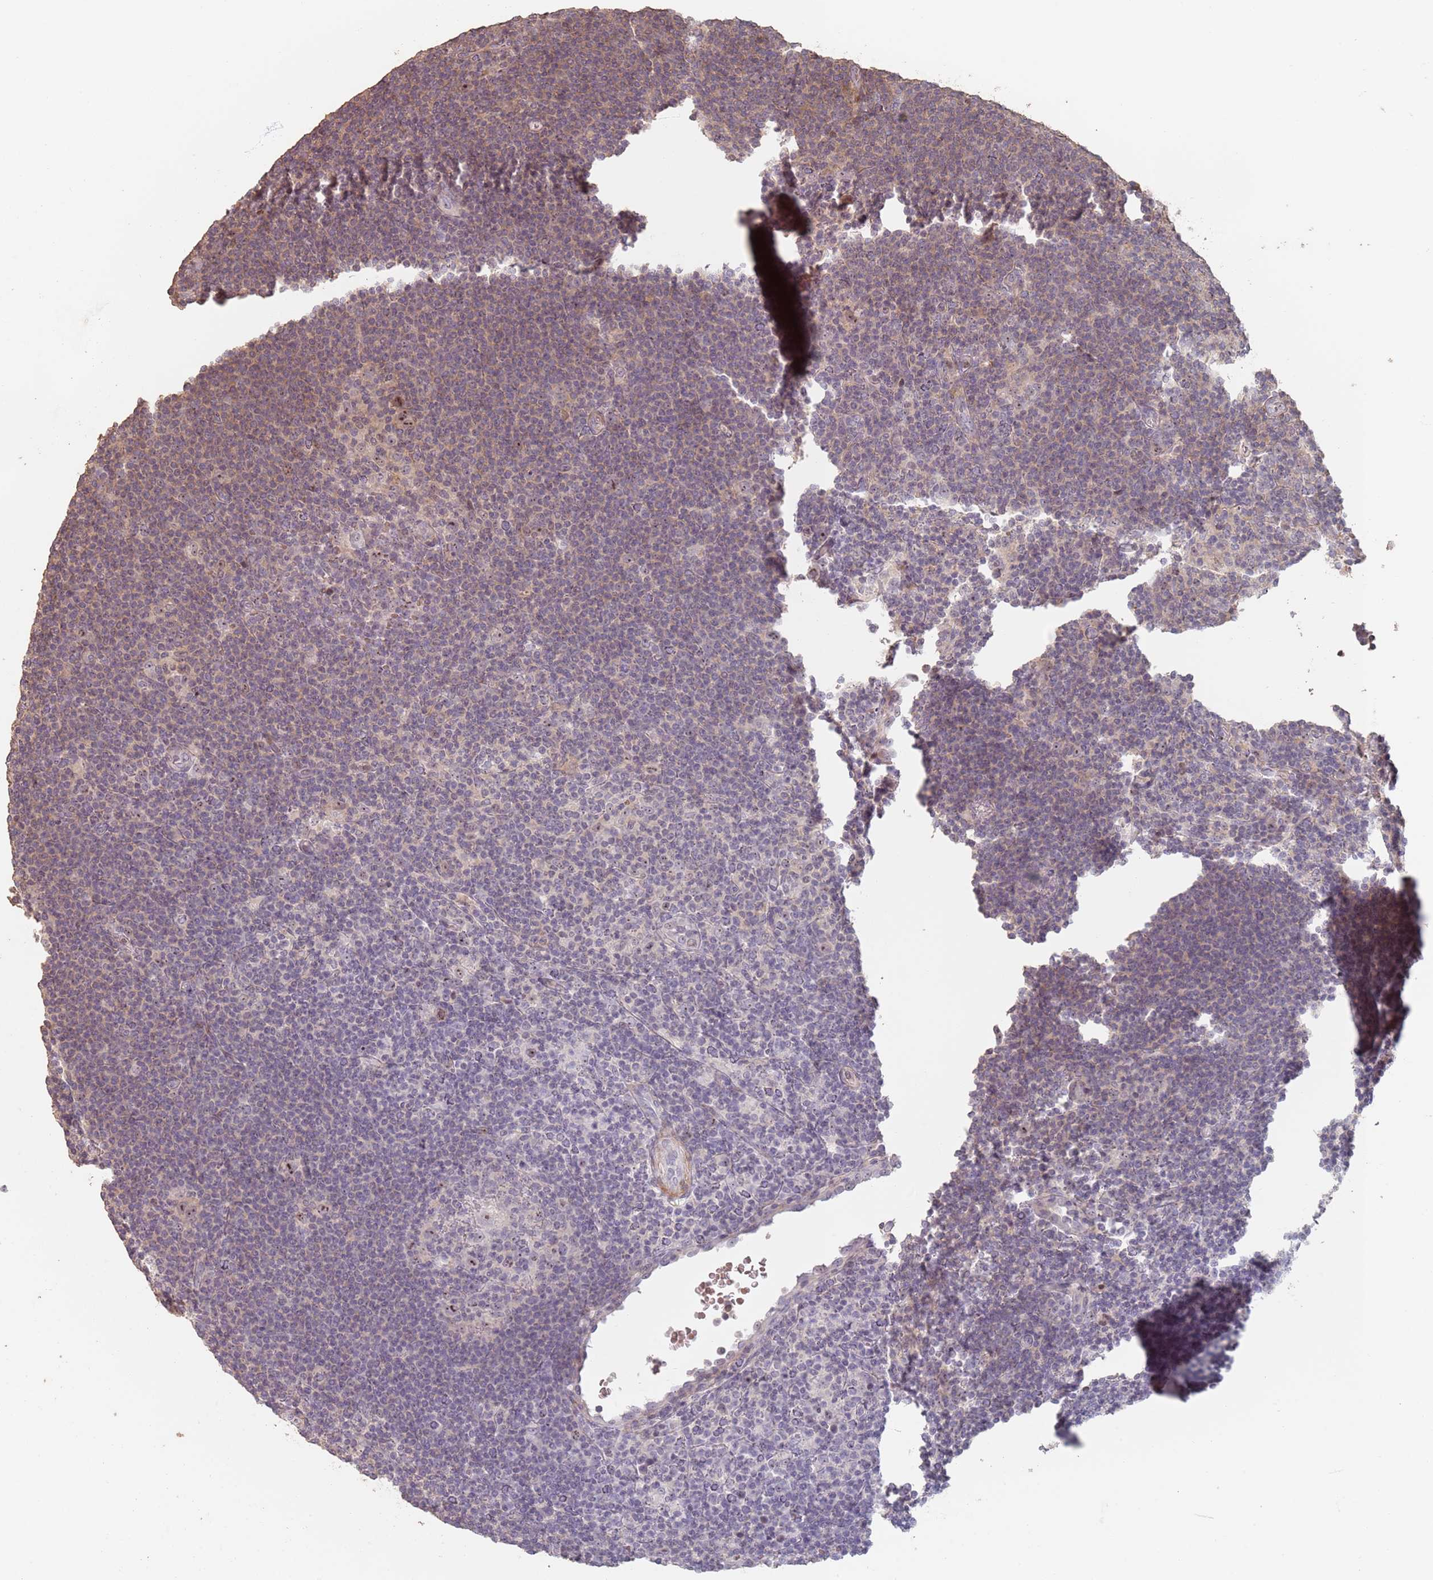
{"staining": {"intensity": "moderate", "quantity": ">75%", "location": "nuclear"}, "tissue": "lymphoma", "cell_type": "Tumor cells", "image_type": "cancer", "snomed": [{"axis": "morphology", "description": "Hodgkin's disease, NOS"}, {"axis": "topography", "description": "Lymph node"}], "caption": "Immunohistochemistry (IHC) staining of Hodgkin's disease, which demonstrates medium levels of moderate nuclear expression in approximately >75% of tumor cells indicating moderate nuclear protein staining. The staining was performed using DAB (brown) for protein detection and nuclei were counterstained in hematoxylin (blue).", "gene": "ADTRP", "patient": {"sex": "female", "age": 57}}